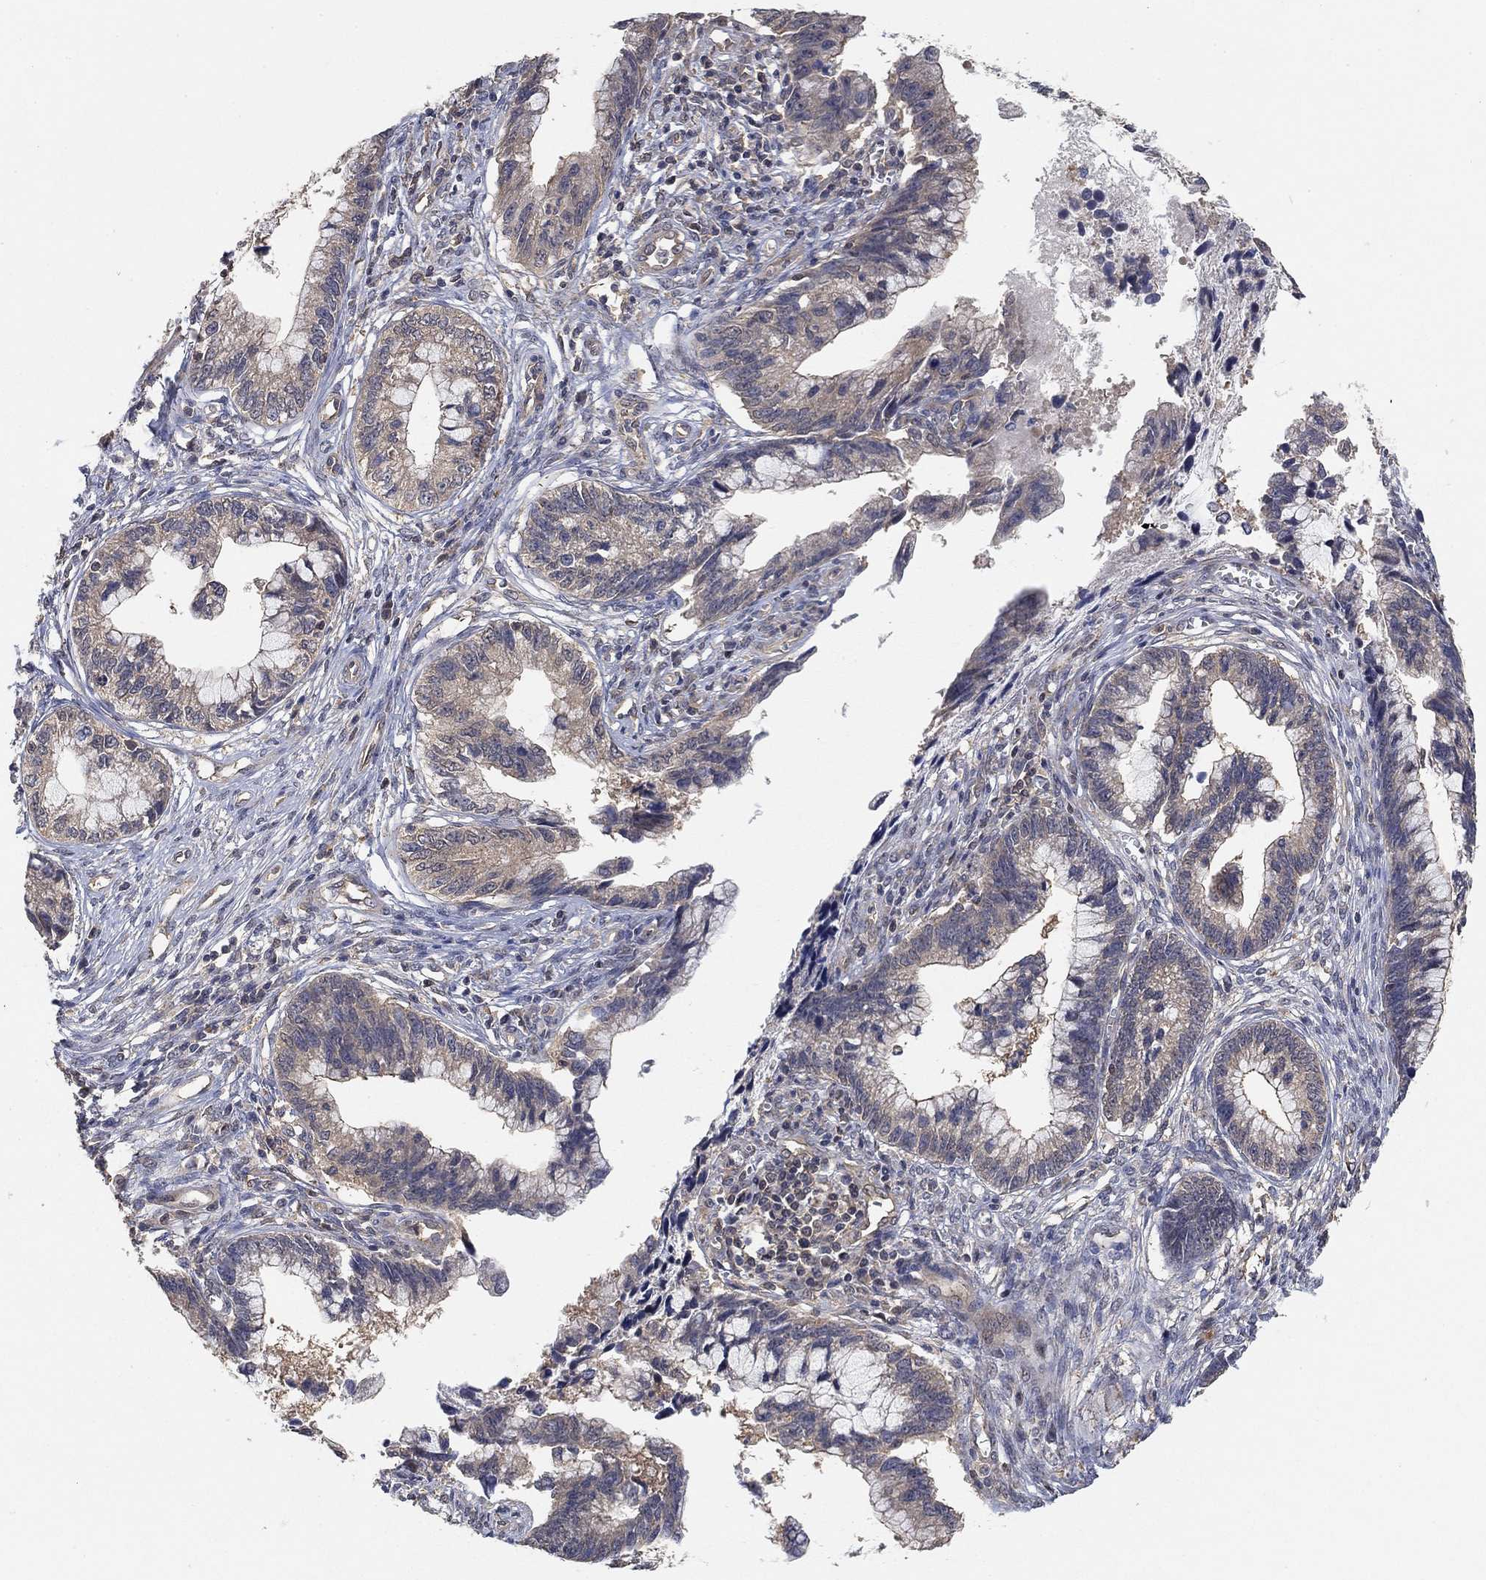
{"staining": {"intensity": "negative", "quantity": "none", "location": "none"}, "tissue": "cervical cancer", "cell_type": "Tumor cells", "image_type": "cancer", "snomed": [{"axis": "morphology", "description": "Adenocarcinoma, NOS"}, {"axis": "topography", "description": "Cervix"}], "caption": "Immunohistochemistry (IHC) image of human cervical adenocarcinoma stained for a protein (brown), which reveals no positivity in tumor cells.", "gene": "CCDC43", "patient": {"sex": "female", "age": 44}}